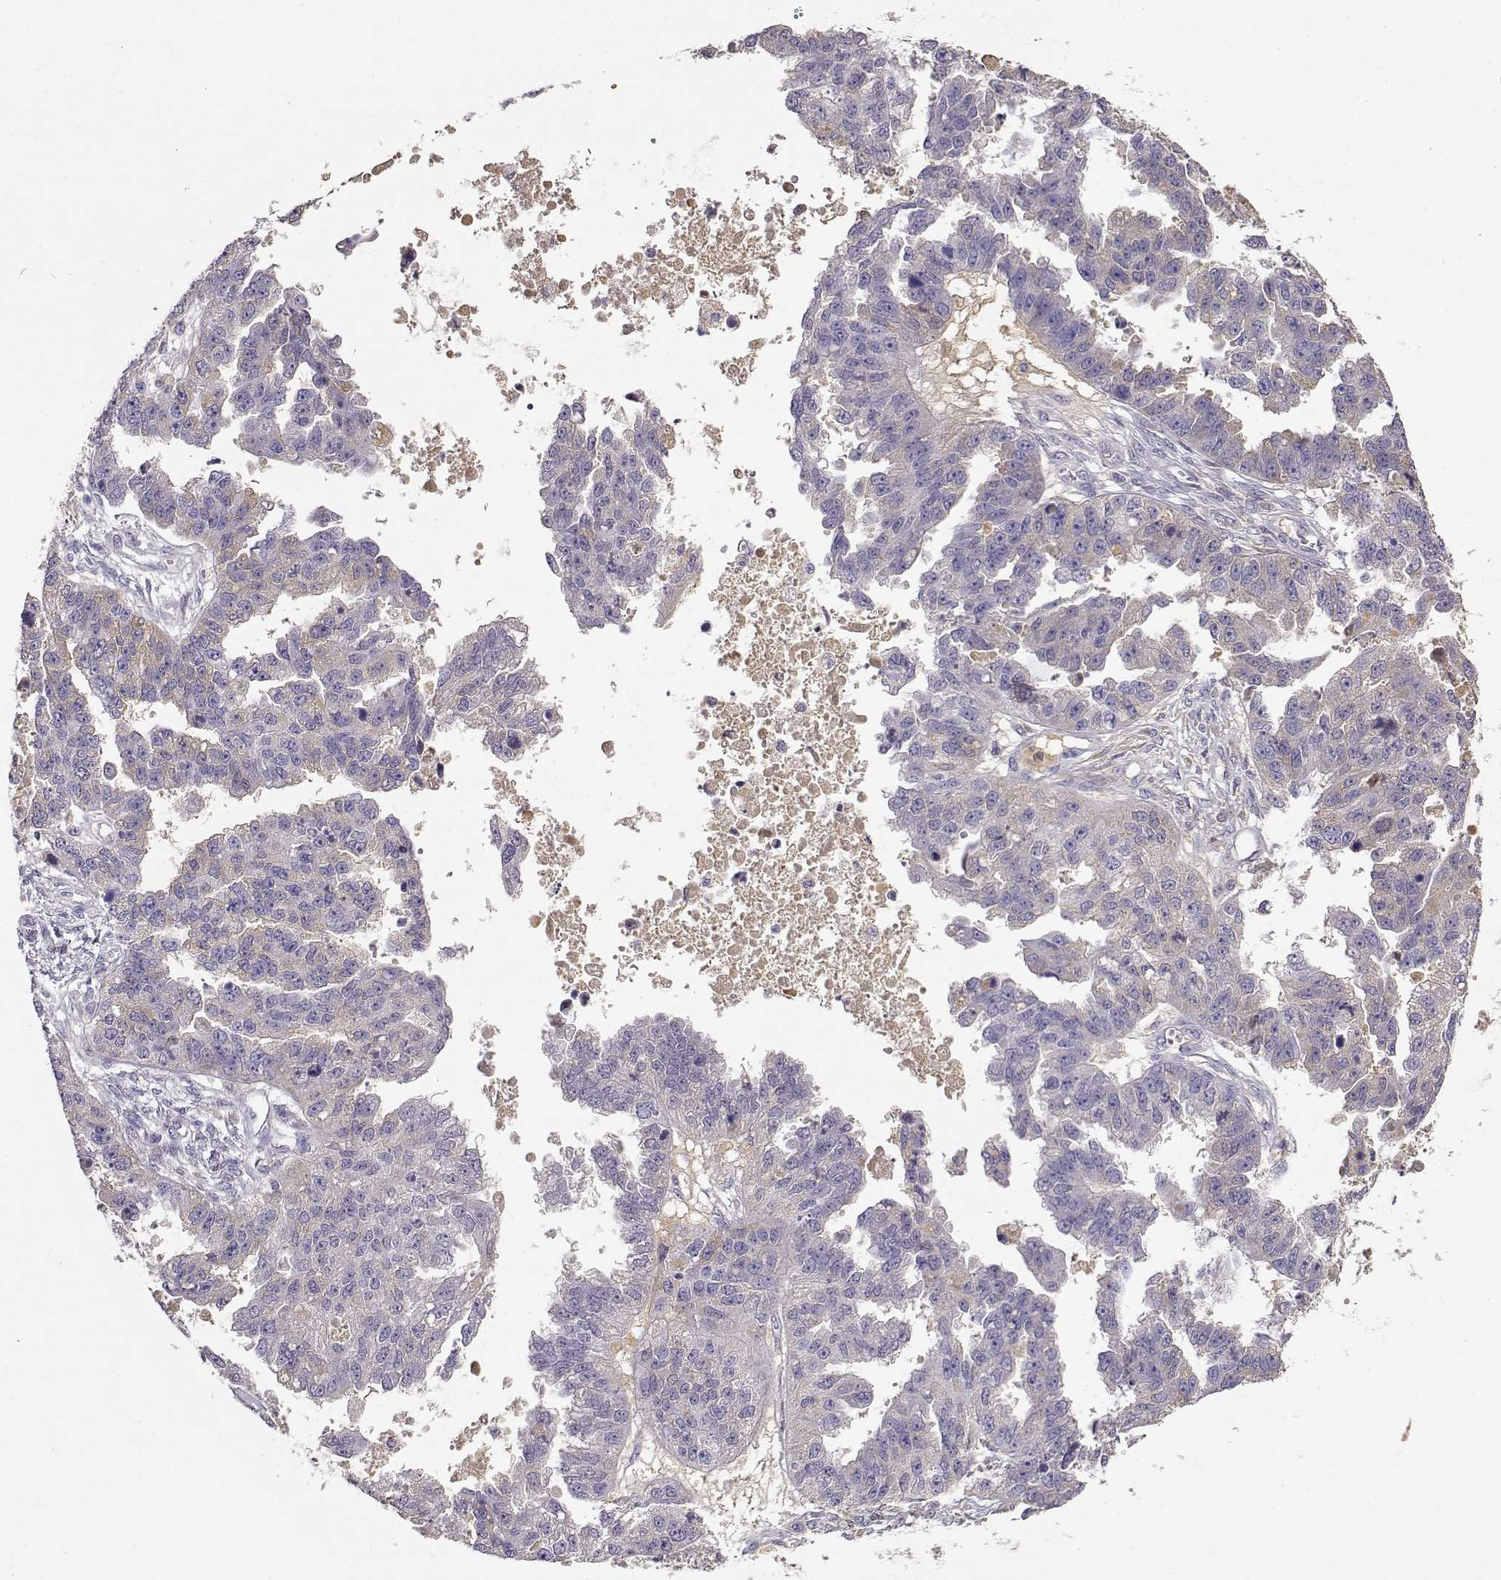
{"staining": {"intensity": "weak", "quantity": "<25%", "location": "cytoplasmic/membranous"}, "tissue": "ovarian cancer", "cell_type": "Tumor cells", "image_type": "cancer", "snomed": [{"axis": "morphology", "description": "Cystadenocarcinoma, serous, NOS"}, {"axis": "topography", "description": "Ovary"}], "caption": "IHC micrograph of human ovarian cancer stained for a protein (brown), which exhibits no positivity in tumor cells. (DAB IHC visualized using brightfield microscopy, high magnification).", "gene": "TACR1", "patient": {"sex": "female", "age": 58}}